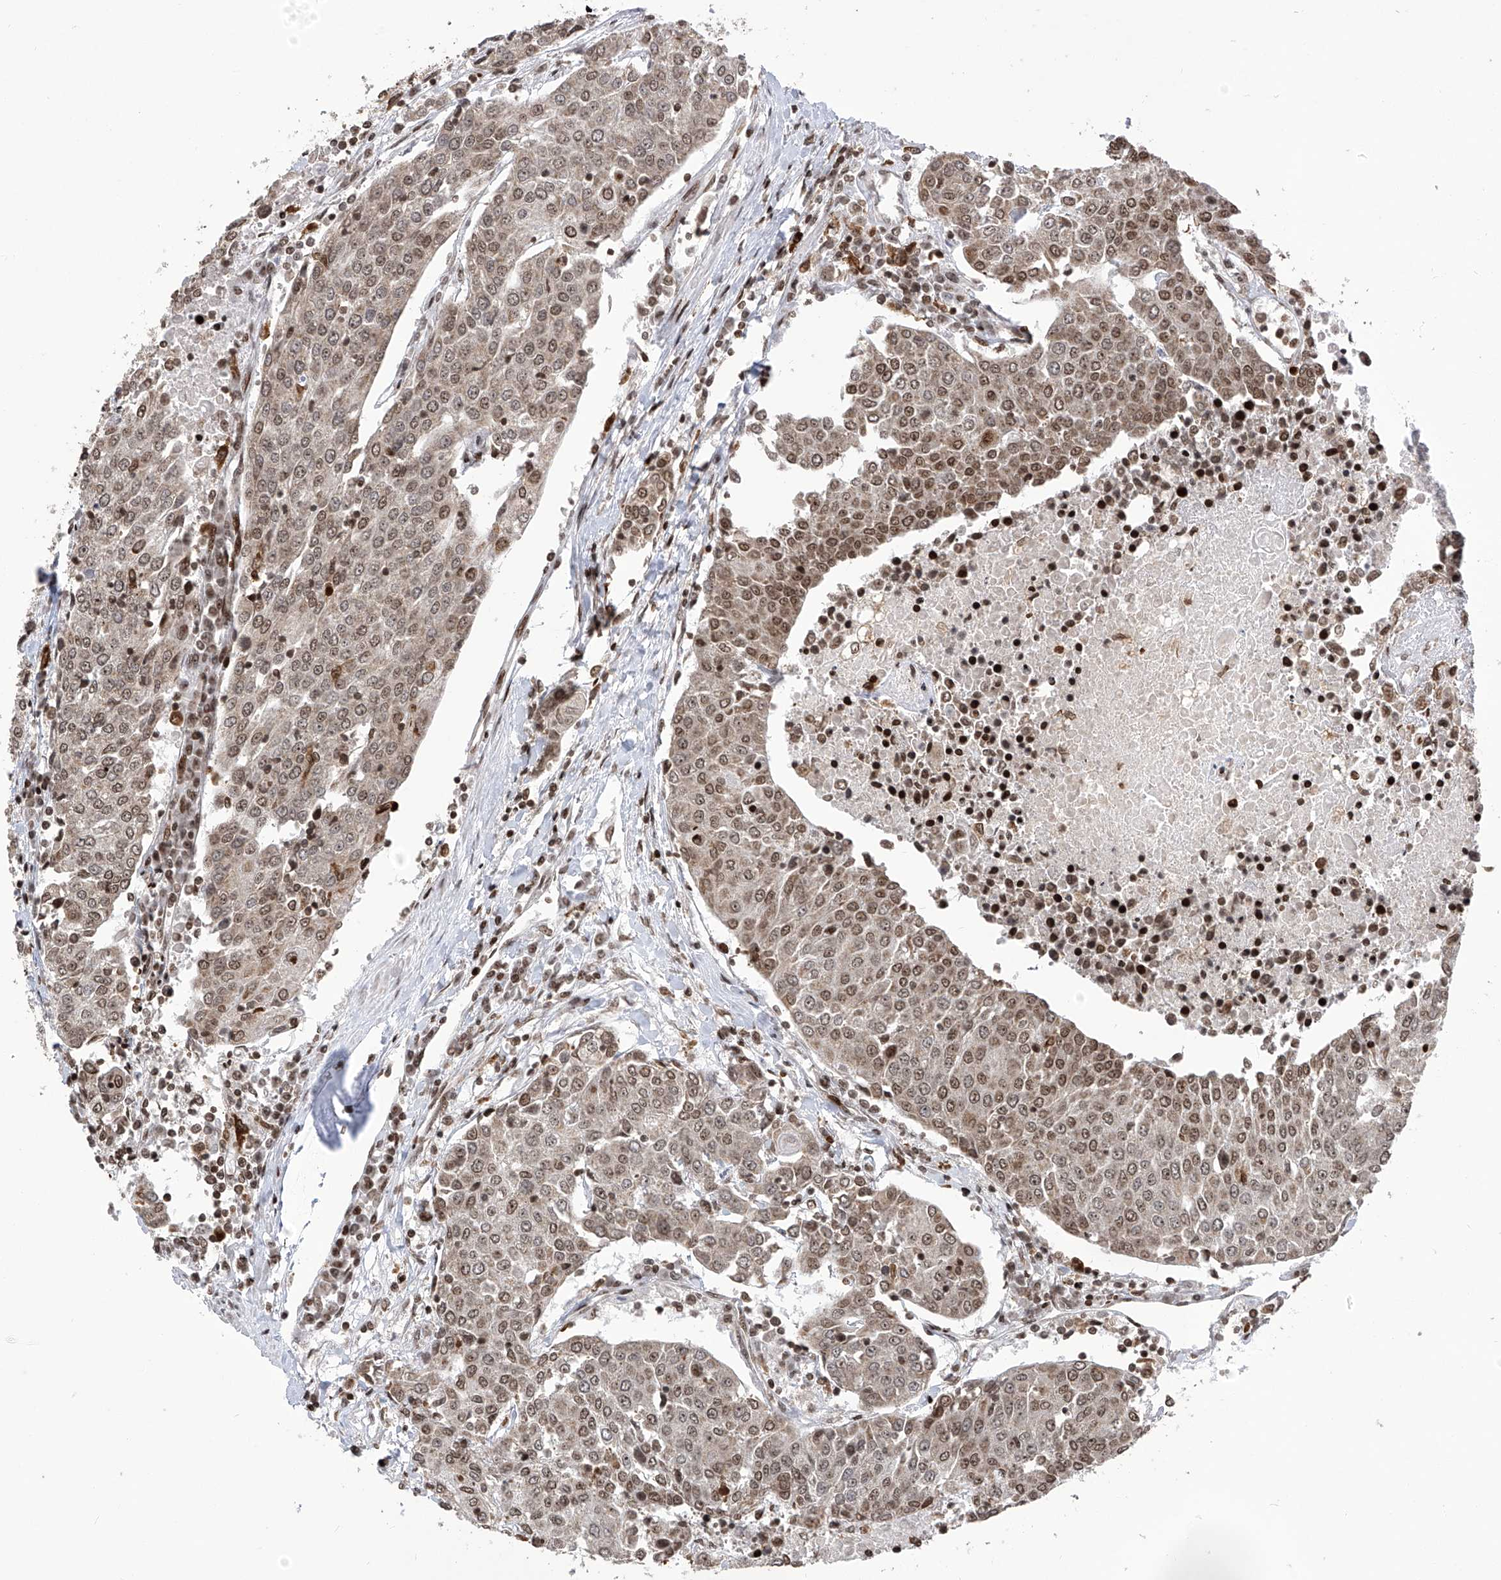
{"staining": {"intensity": "moderate", "quantity": ">75%", "location": "nuclear"}, "tissue": "urothelial cancer", "cell_type": "Tumor cells", "image_type": "cancer", "snomed": [{"axis": "morphology", "description": "Urothelial carcinoma, High grade"}, {"axis": "topography", "description": "Urinary bladder"}], "caption": "Immunohistochemistry (IHC) of human urothelial carcinoma (high-grade) displays medium levels of moderate nuclear expression in about >75% of tumor cells.", "gene": "PAK1IP1", "patient": {"sex": "female", "age": 85}}